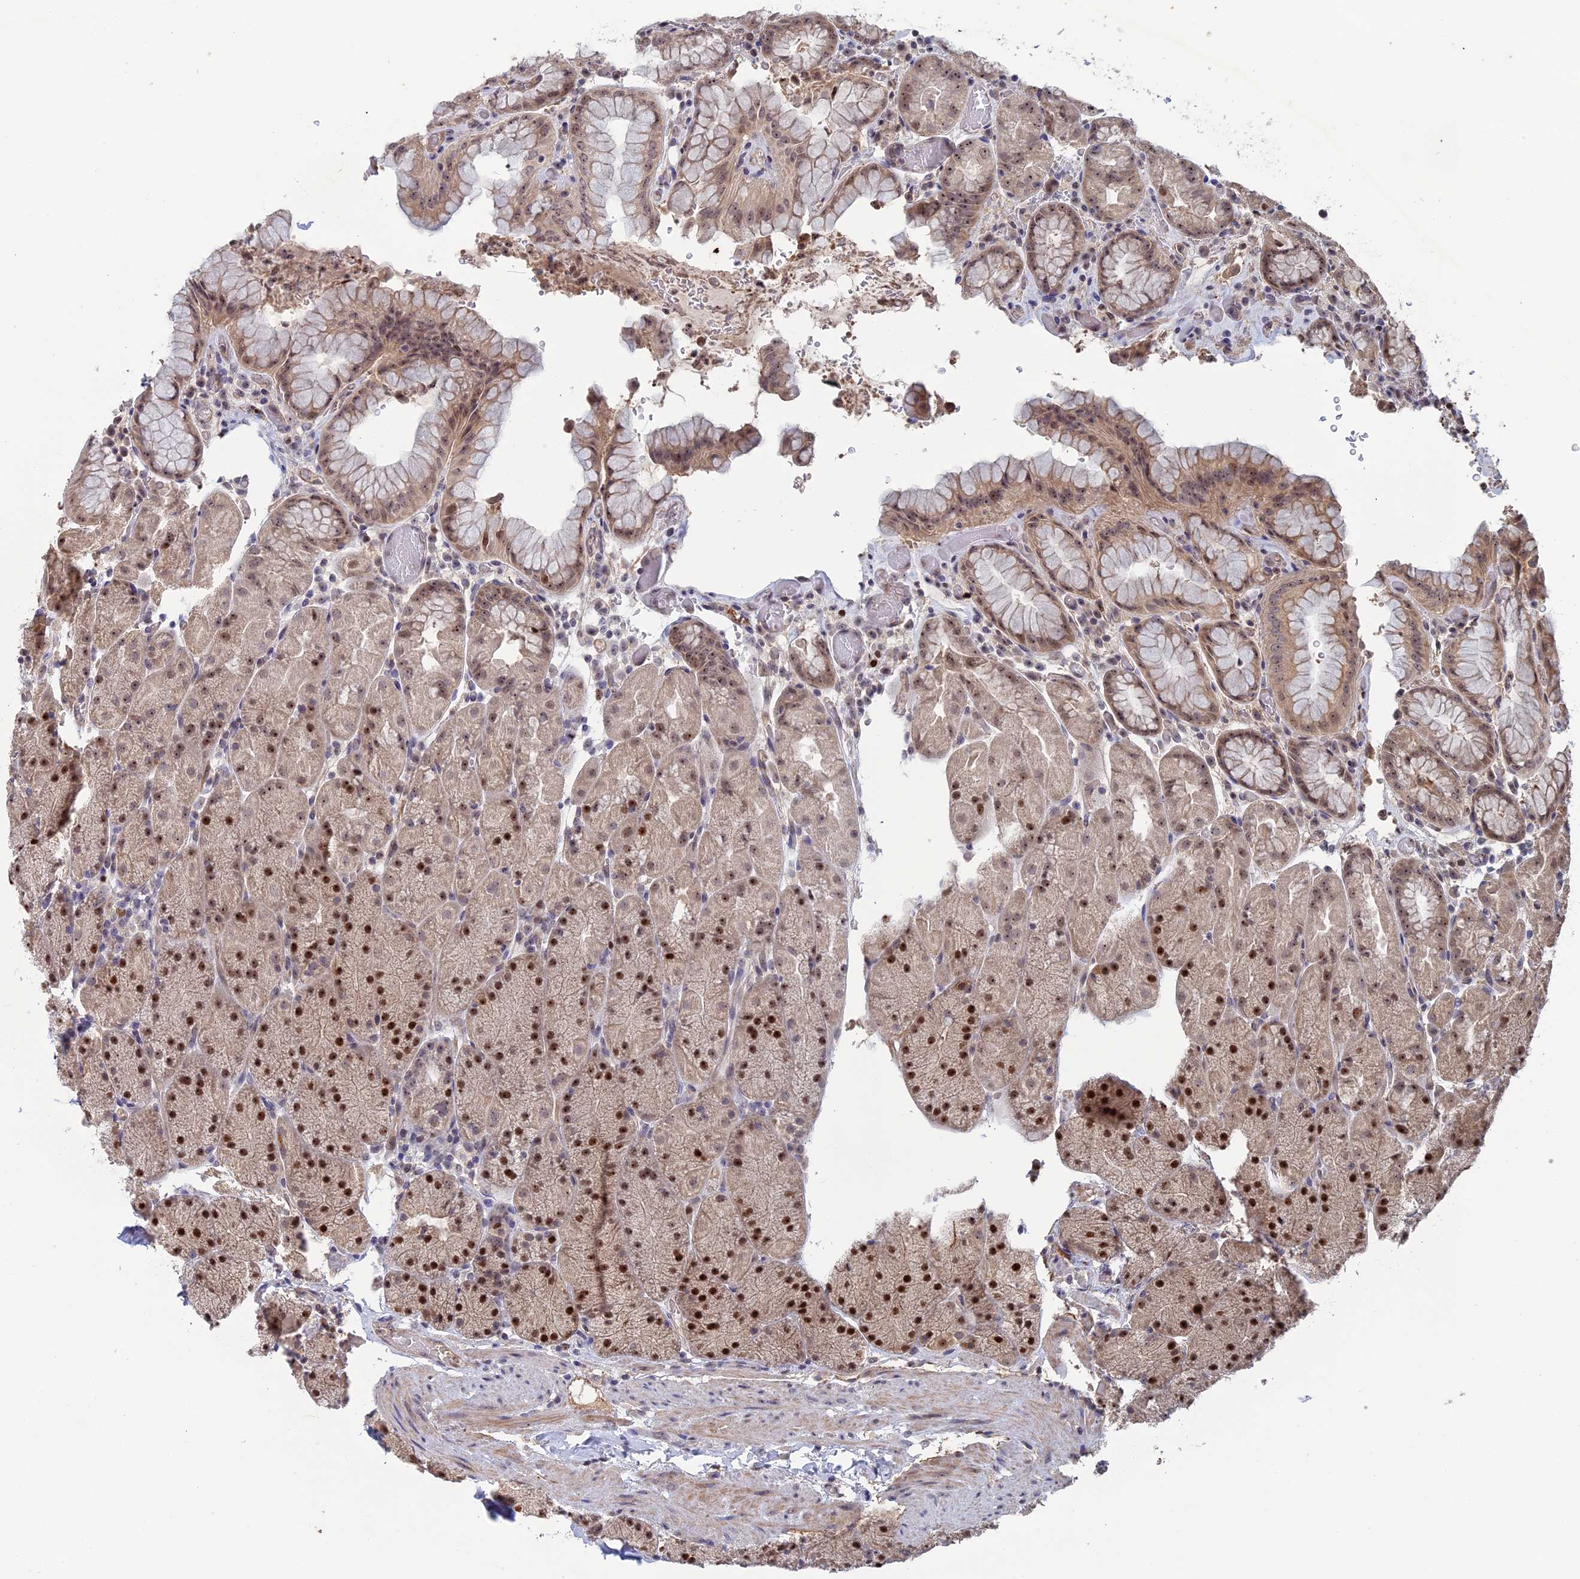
{"staining": {"intensity": "strong", "quantity": ">75%", "location": "nuclear"}, "tissue": "stomach", "cell_type": "Glandular cells", "image_type": "normal", "snomed": [{"axis": "morphology", "description": "Normal tissue, NOS"}, {"axis": "topography", "description": "Stomach, upper"}, {"axis": "topography", "description": "Stomach, lower"}], "caption": "Unremarkable stomach displays strong nuclear expression in about >75% of glandular cells.", "gene": "FAM98C", "patient": {"sex": "male", "age": 67}}